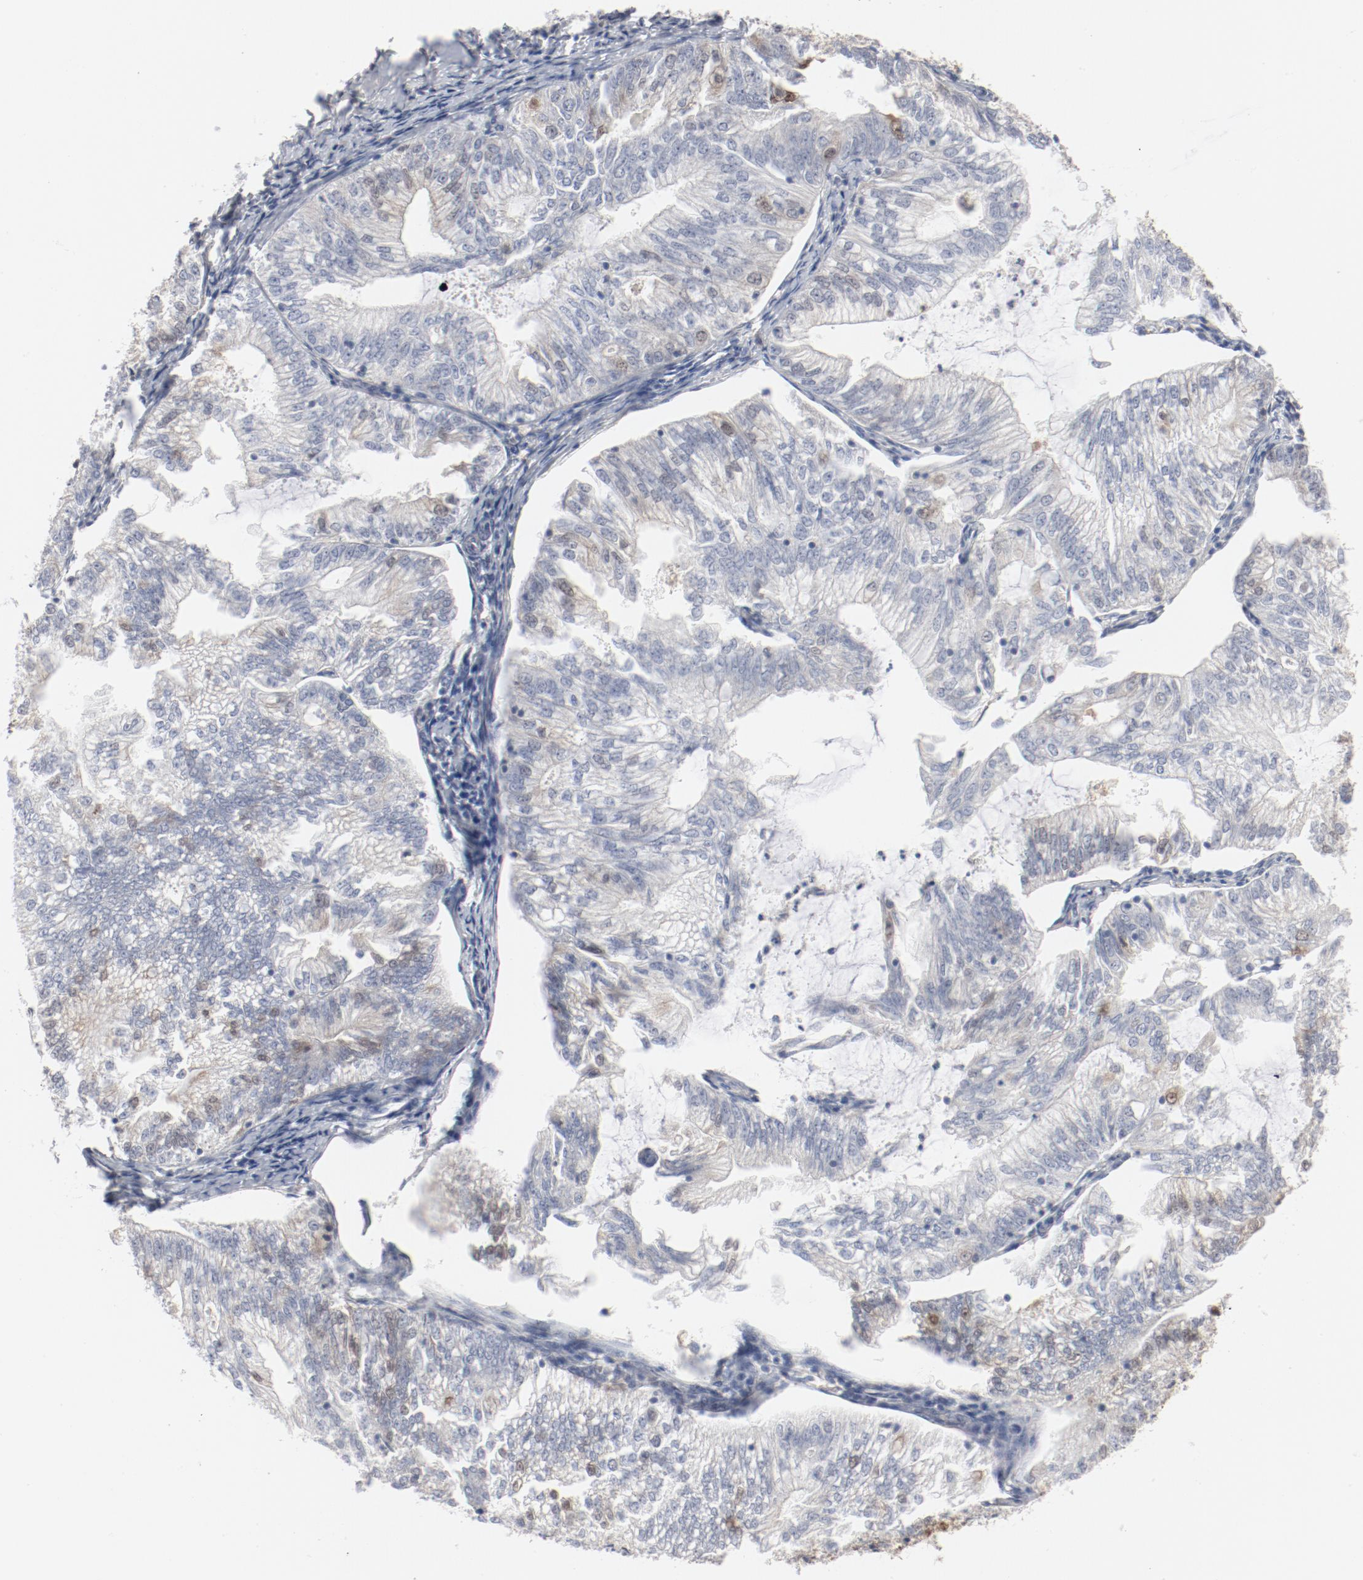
{"staining": {"intensity": "weak", "quantity": "<25%", "location": "nuclear"}, "tissue": "endometrial cancer", "cell_type": "Tumor cells", "image_type": "cancer", "snomed": [{"axis": "morphology", "description": "Adenocarcinoma, NOS"}, {"axis": "topography", "description": "Endometrium"}], "caption": "DAB immunohistochemical staining of adenocarcinoma (endometrial) displays no significant positivity in tumor cells.", "gene": "CDK1", "patient": {"sex": "female", "age": 69}}